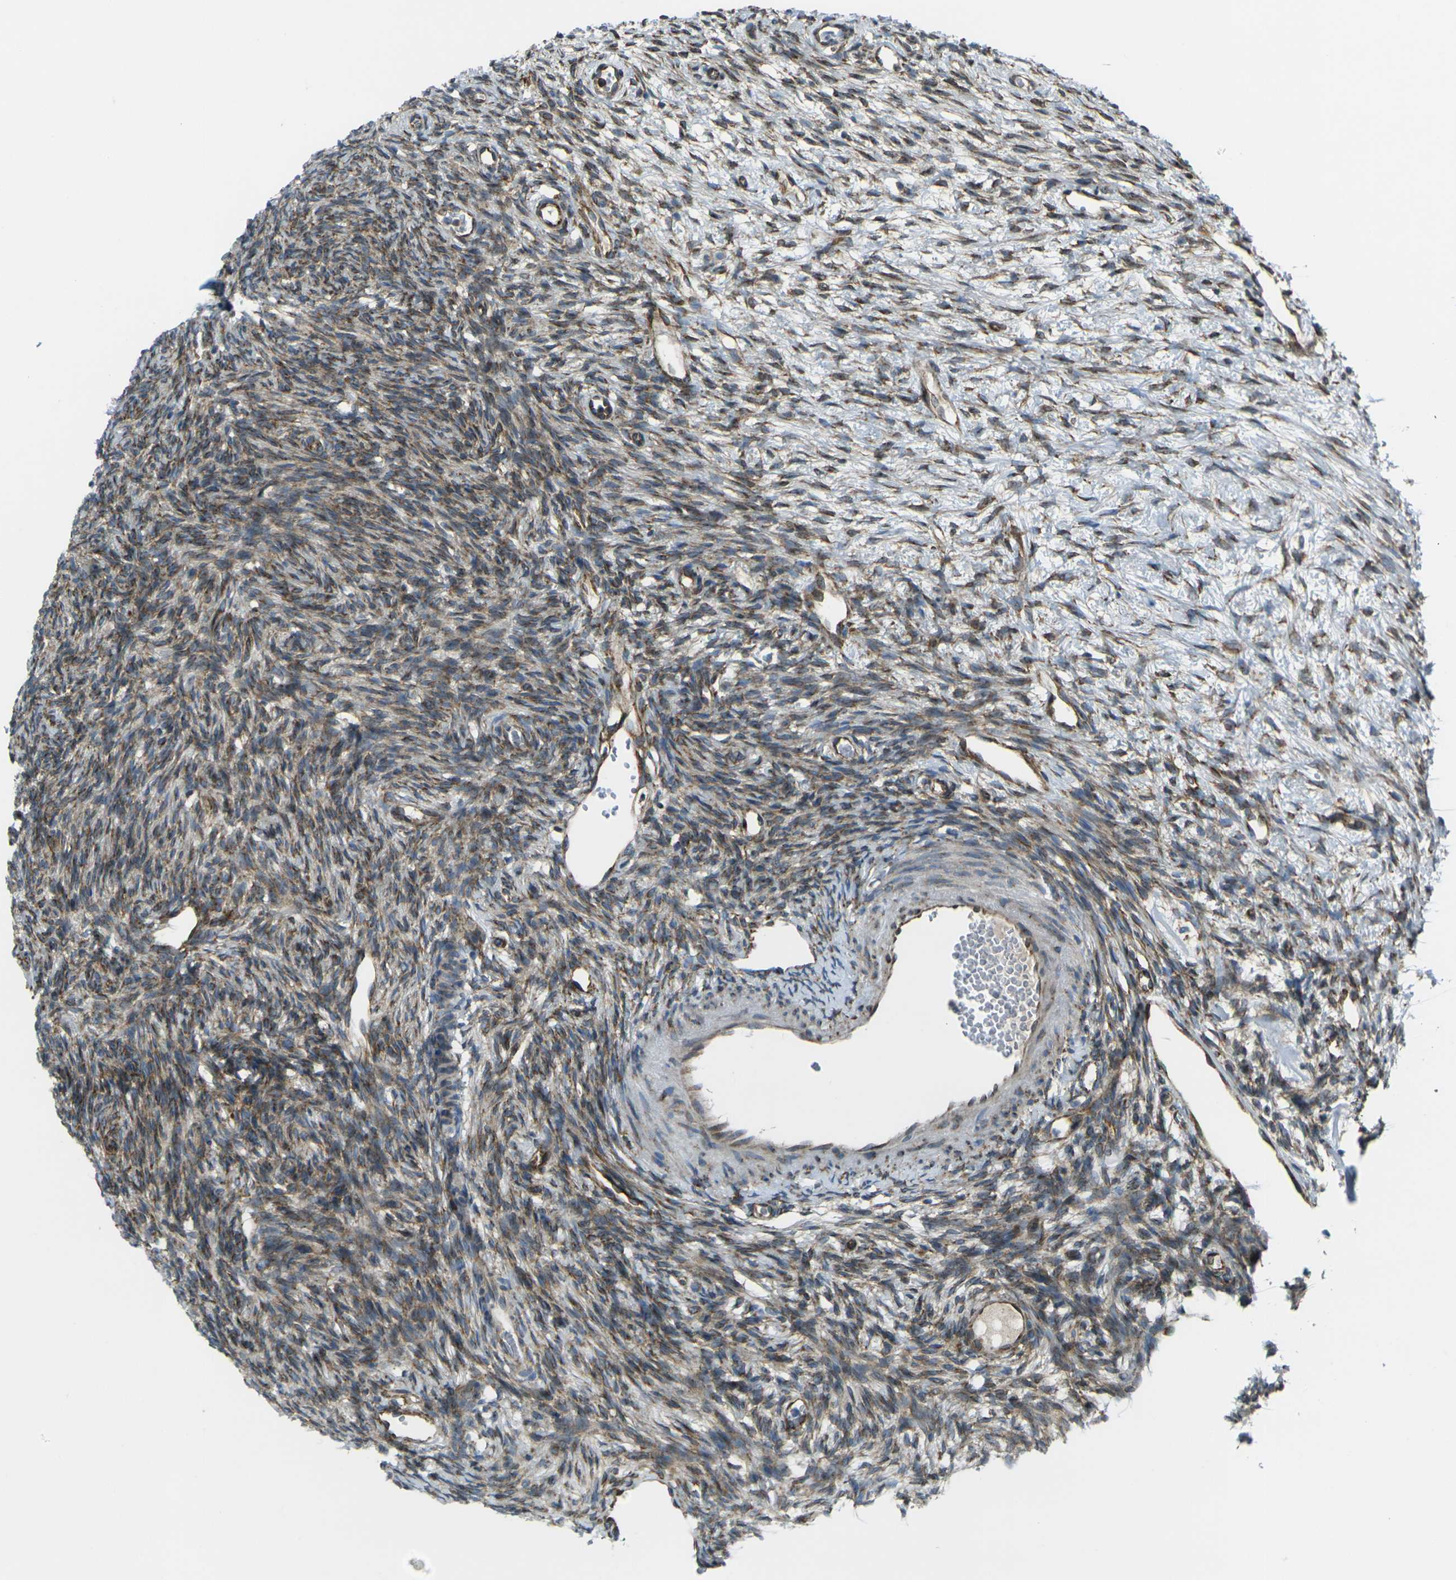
{"staining": {"intensity": "strong", "quantity": ">75%", "location": "cytoplasmic/membranous"}, "tissue": "ovary", "cell_type": "Follicle cells", "image_type": "normal", "snomed": [{"axis": "morphology", "description": "Normal tissue, NOS"}, {"axis": "topography", "description": "Ovary"}], "caption": "The immunohistochemical stain shows strong cytoplasmic/membranous positivity in follicle cells of normal ovary.", "gene": "CELSR2", "patient": {"sex": "female", "age": 33}}